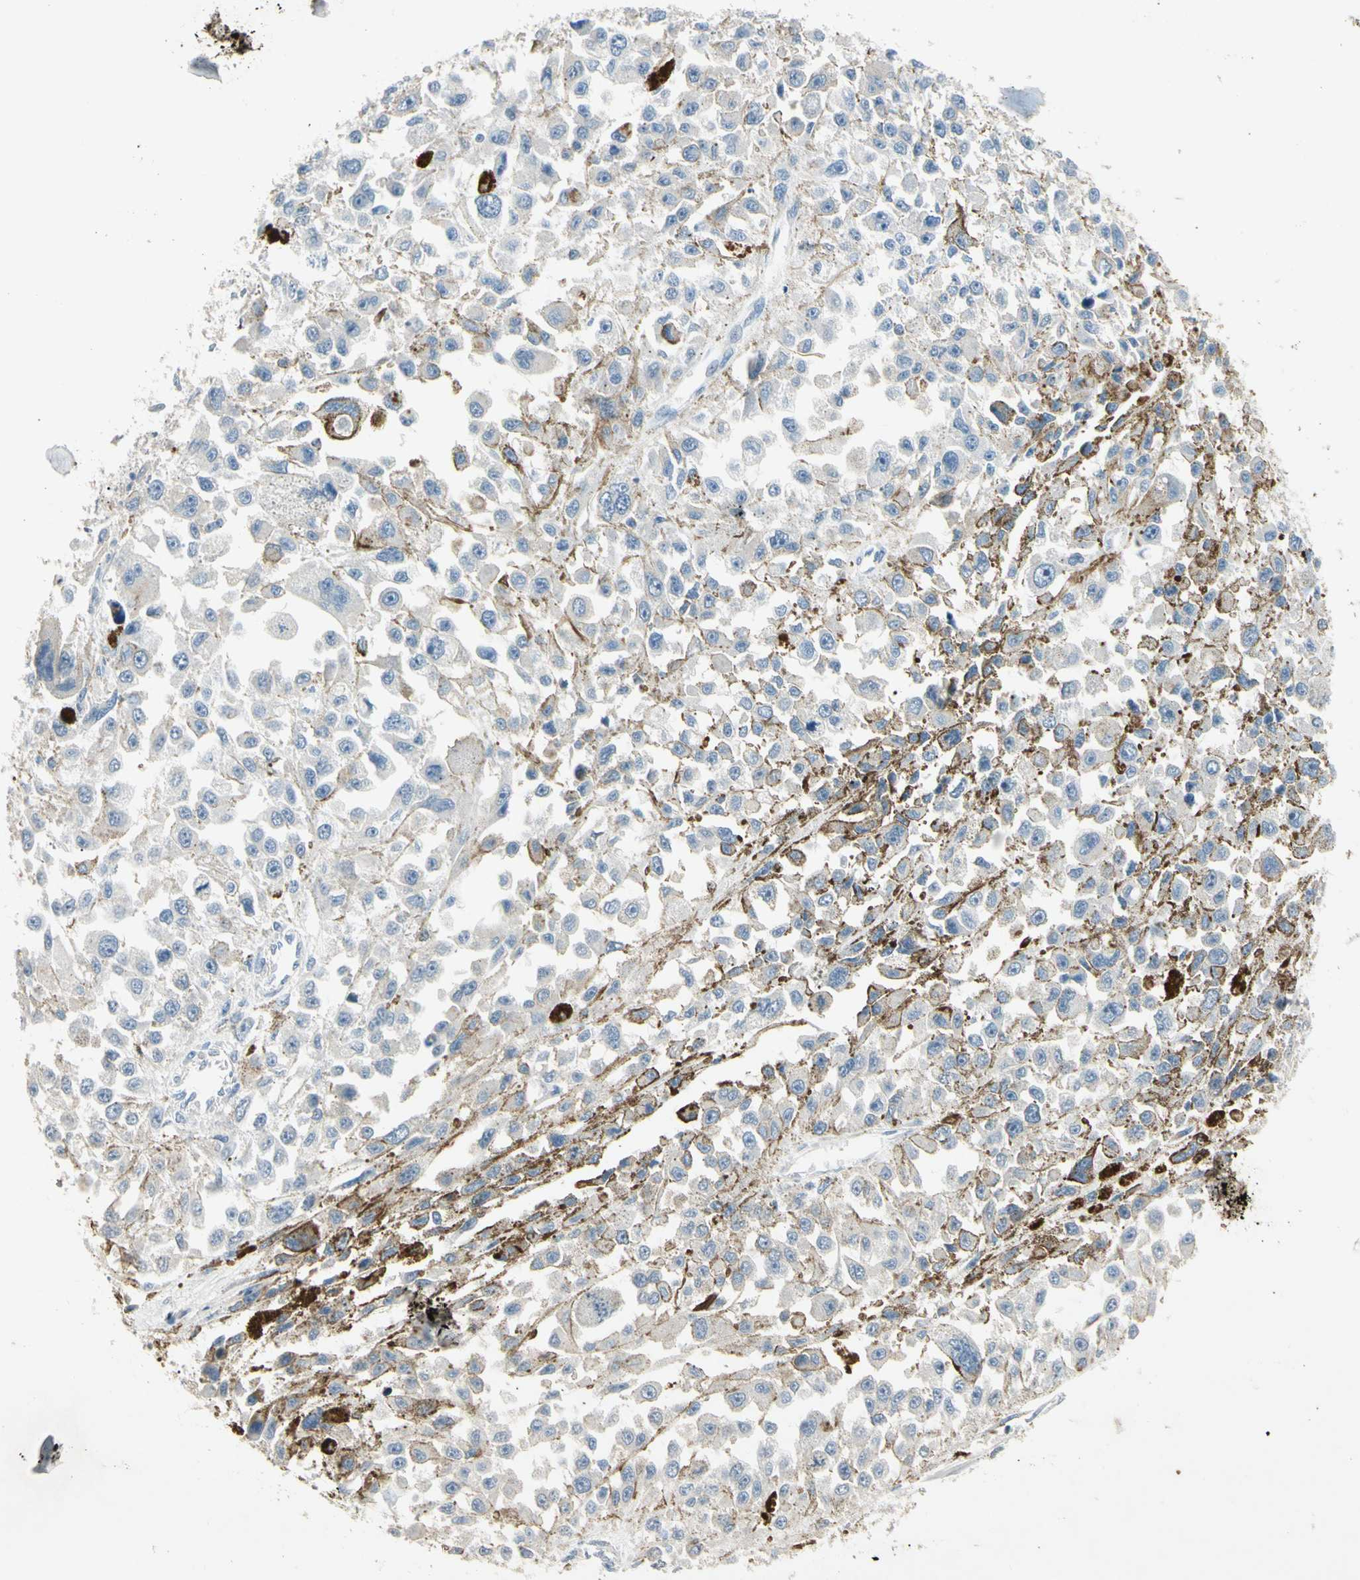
{"staining": {"intensity": "negative", "quantity": "none", "location": "none"}, "tissue": "melanoma", "cell_type": "Tumor cells", "image_type": "cancer", "snomed": [{"axis": "morphology", "description": "Malignant melanoma, Metastatic site"}, {"axis": "topography", "description": "Lymph node"}], "caption": "High magnification brightfield microscopy of malignant melanoma (metastatic site) stained with DAB (3,3'-diaminobenzidine) (brown) and counterstained with hematoxylin (blue): tumor cells show no significant expression.", "gene": "PRSS21", "patient": {"sex": "male", "age": 59}}